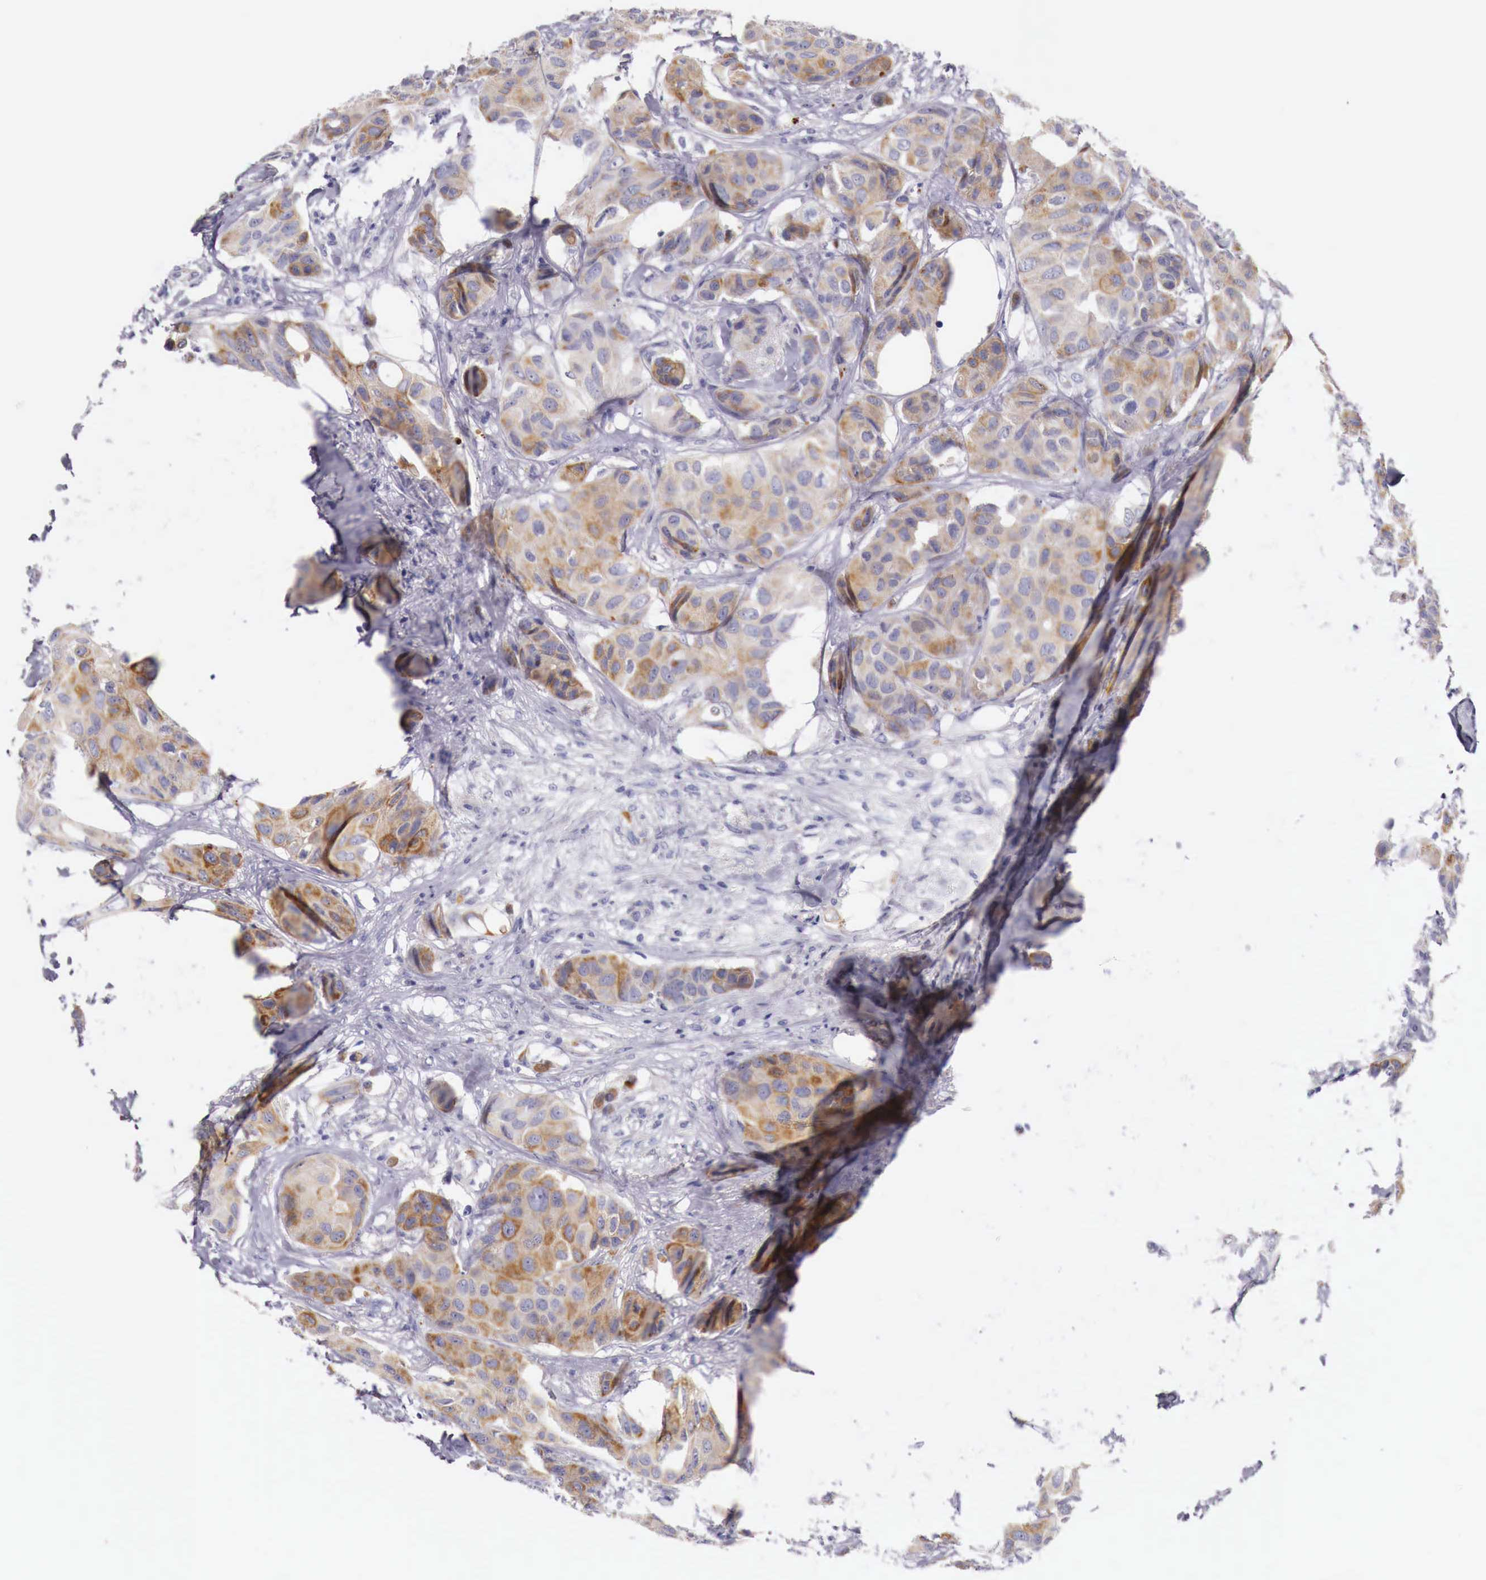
{"staining": {"intensity": "moderate", "quantity": "25%-75%", "location": "cytoplasmic/membranous"}, "tissue": "breast cancer", "cell_type": "Tumor cells", "image_type": "cancer", "snomed": [{"axis": "morphology", "description": "Duct carcinoma"}, {"axis": "topography", "description": "Breast"}], "caption": "Protein staining by IHC demonstrates moderate cytoplasmic/membranous expression in about 25%-75% of tumor cells in breast cancer.", "gene": "NREP", "patient": {"sex": "female", "age": 68}}